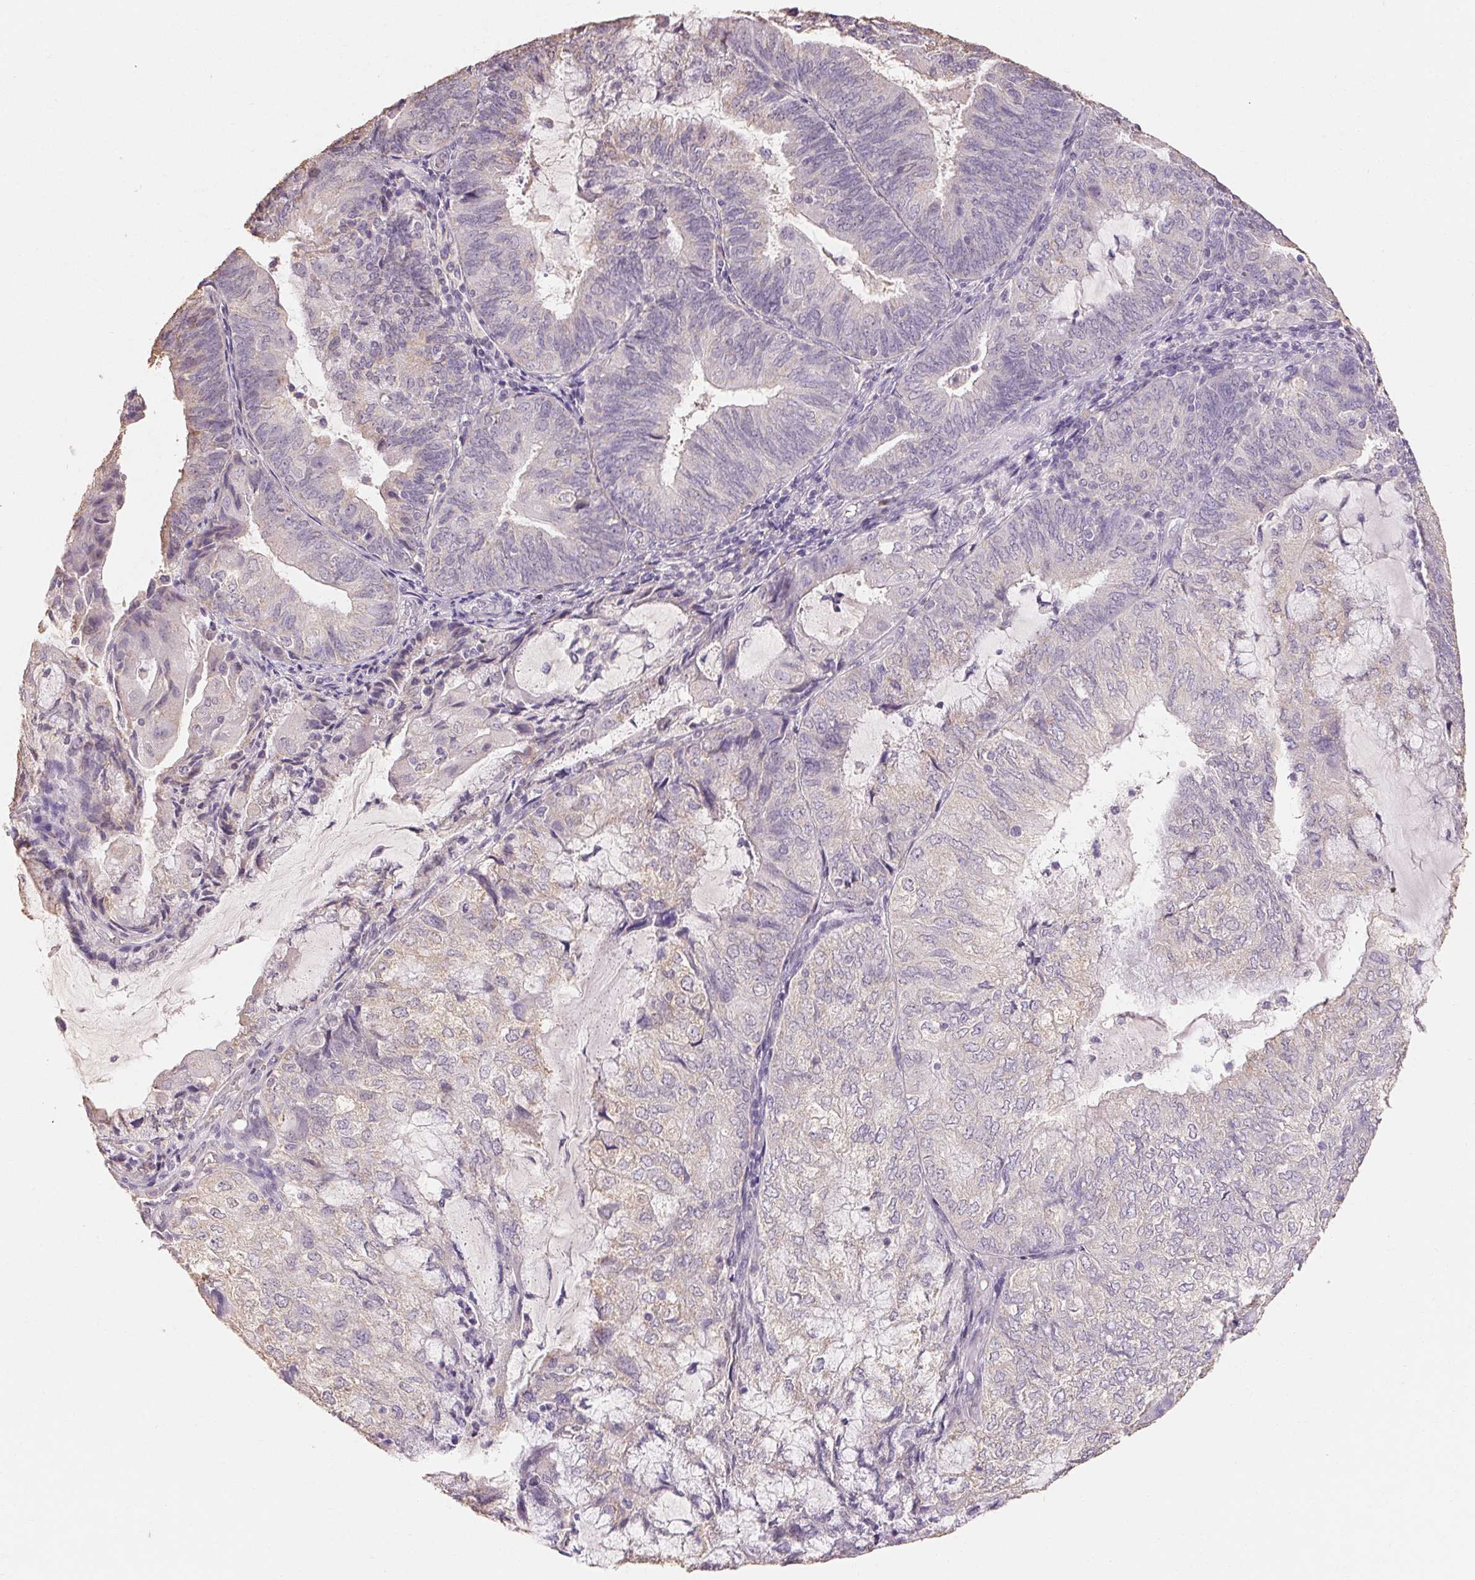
{"staining": {"intensity": "weak", "quantity": "<25%", "location": "cytoplasmic/membranous"}, "tissue": "endometrial cancer", "cell_type": "Tumor cells", "image_type": "cancer", "snomed": [{"axis": "morphology", "description": "Adenocarcinoma, NOS"}, {"axis": "topography", "description": "Endometrium"}], "caption": "High power microscopy micrograph of an immunohistochemistry micrograph of endometrial cancer, revealing no significant staining in tumor cells.", "gene": "MAP7D2", "patient": {"sex": "female", "age": 81}}